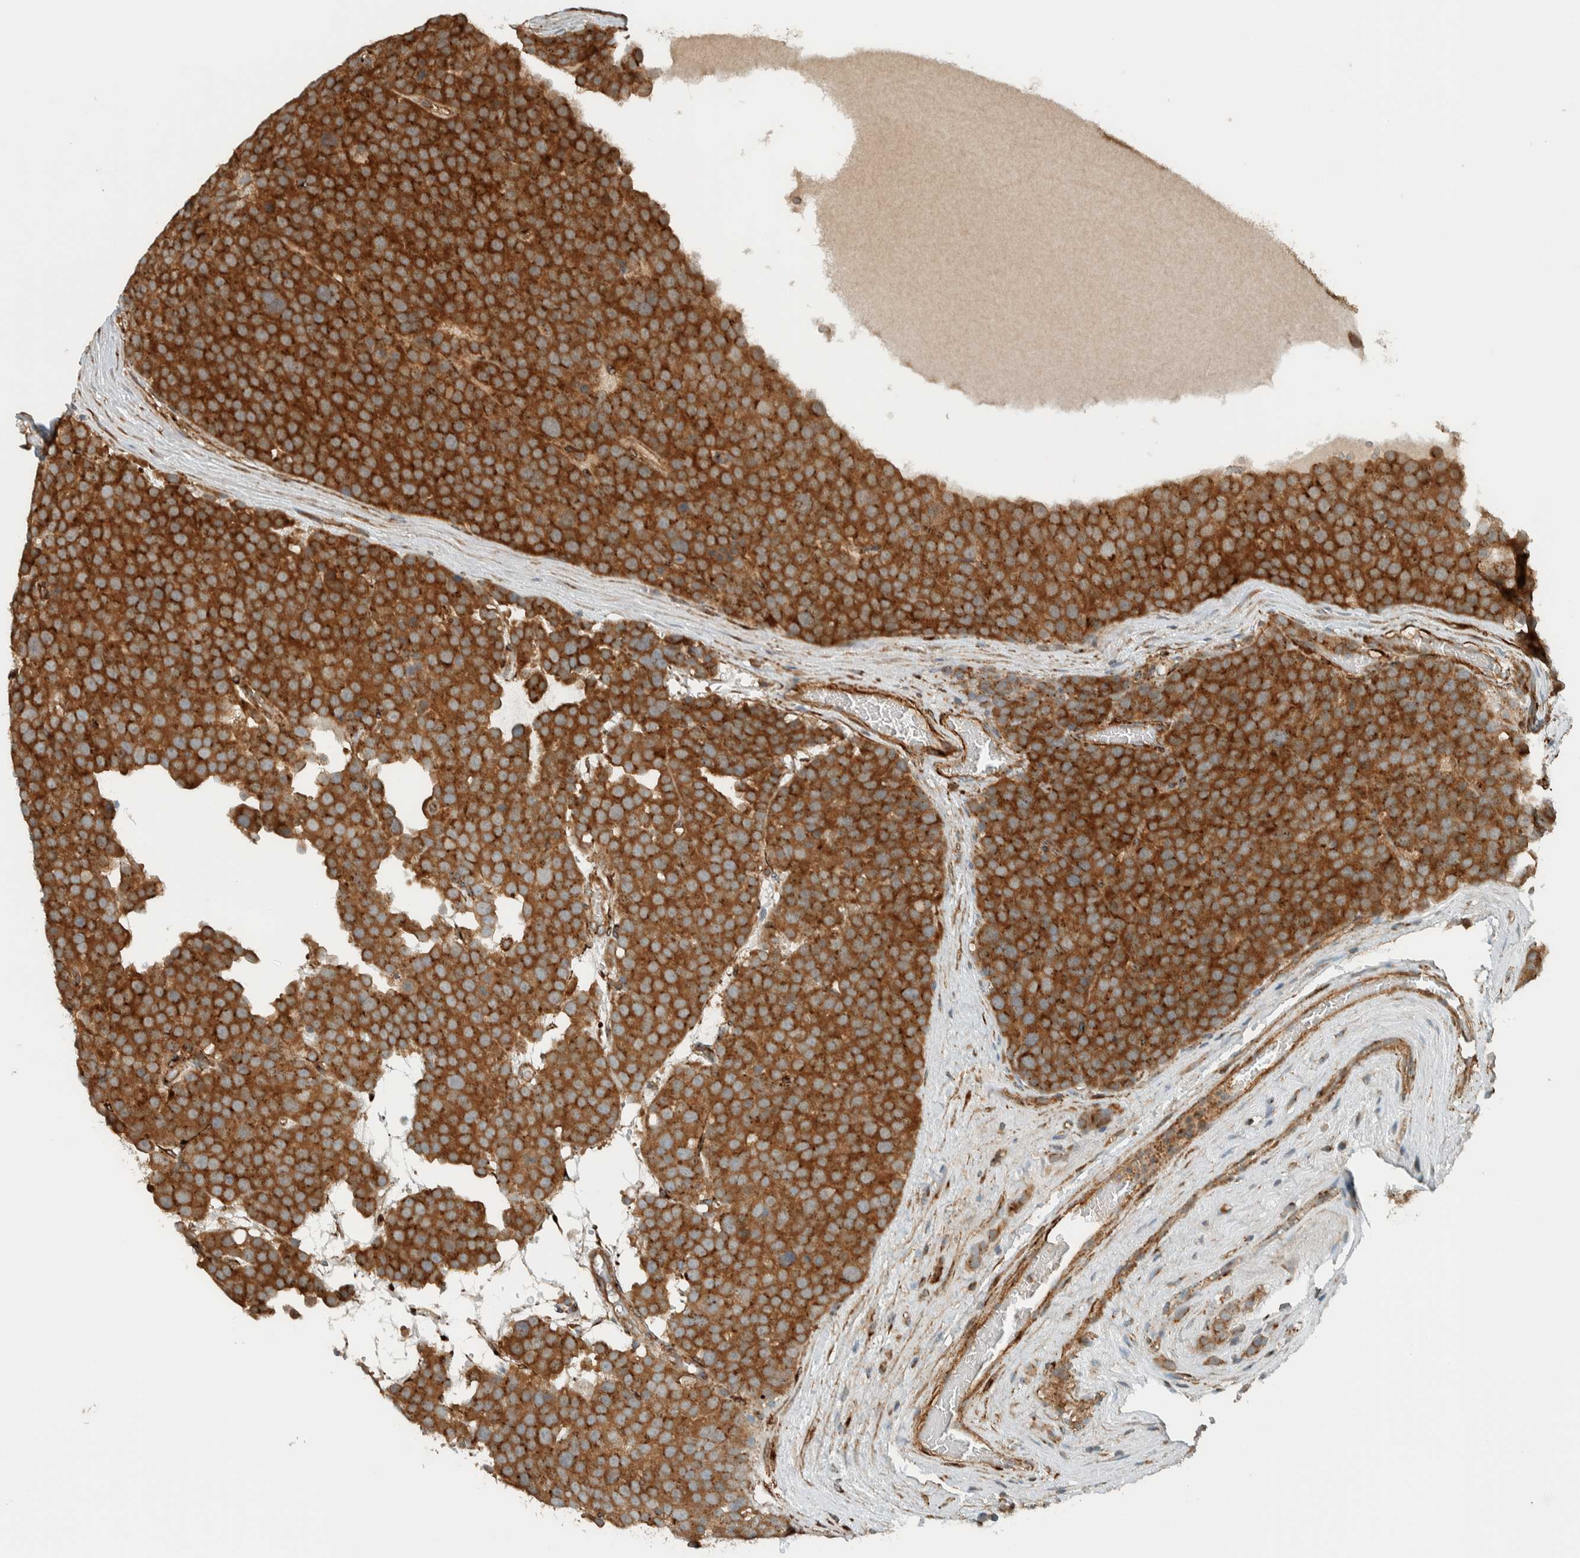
{"staining": {"intensity": "strong", "quantity": ">75%", "location": "cytoplasmic/membranous"}, "tissue": "testis cancer", "cell_type": "Tumor cells", "image_type": "cancer", "snomed": [{"axis": "morphology", "description": "Seminoma, NOS"}, {"axis": "topography", "description": "Testis"}], "caption": "This micrograph demonstrates immunohistochemistry staining of seminoma (testis), with high strong cytoplasmic/membranous staining in about >75% of tumor cells.", "gene": "EXOC7", "patient": {"sex": "male", "age": 71}}